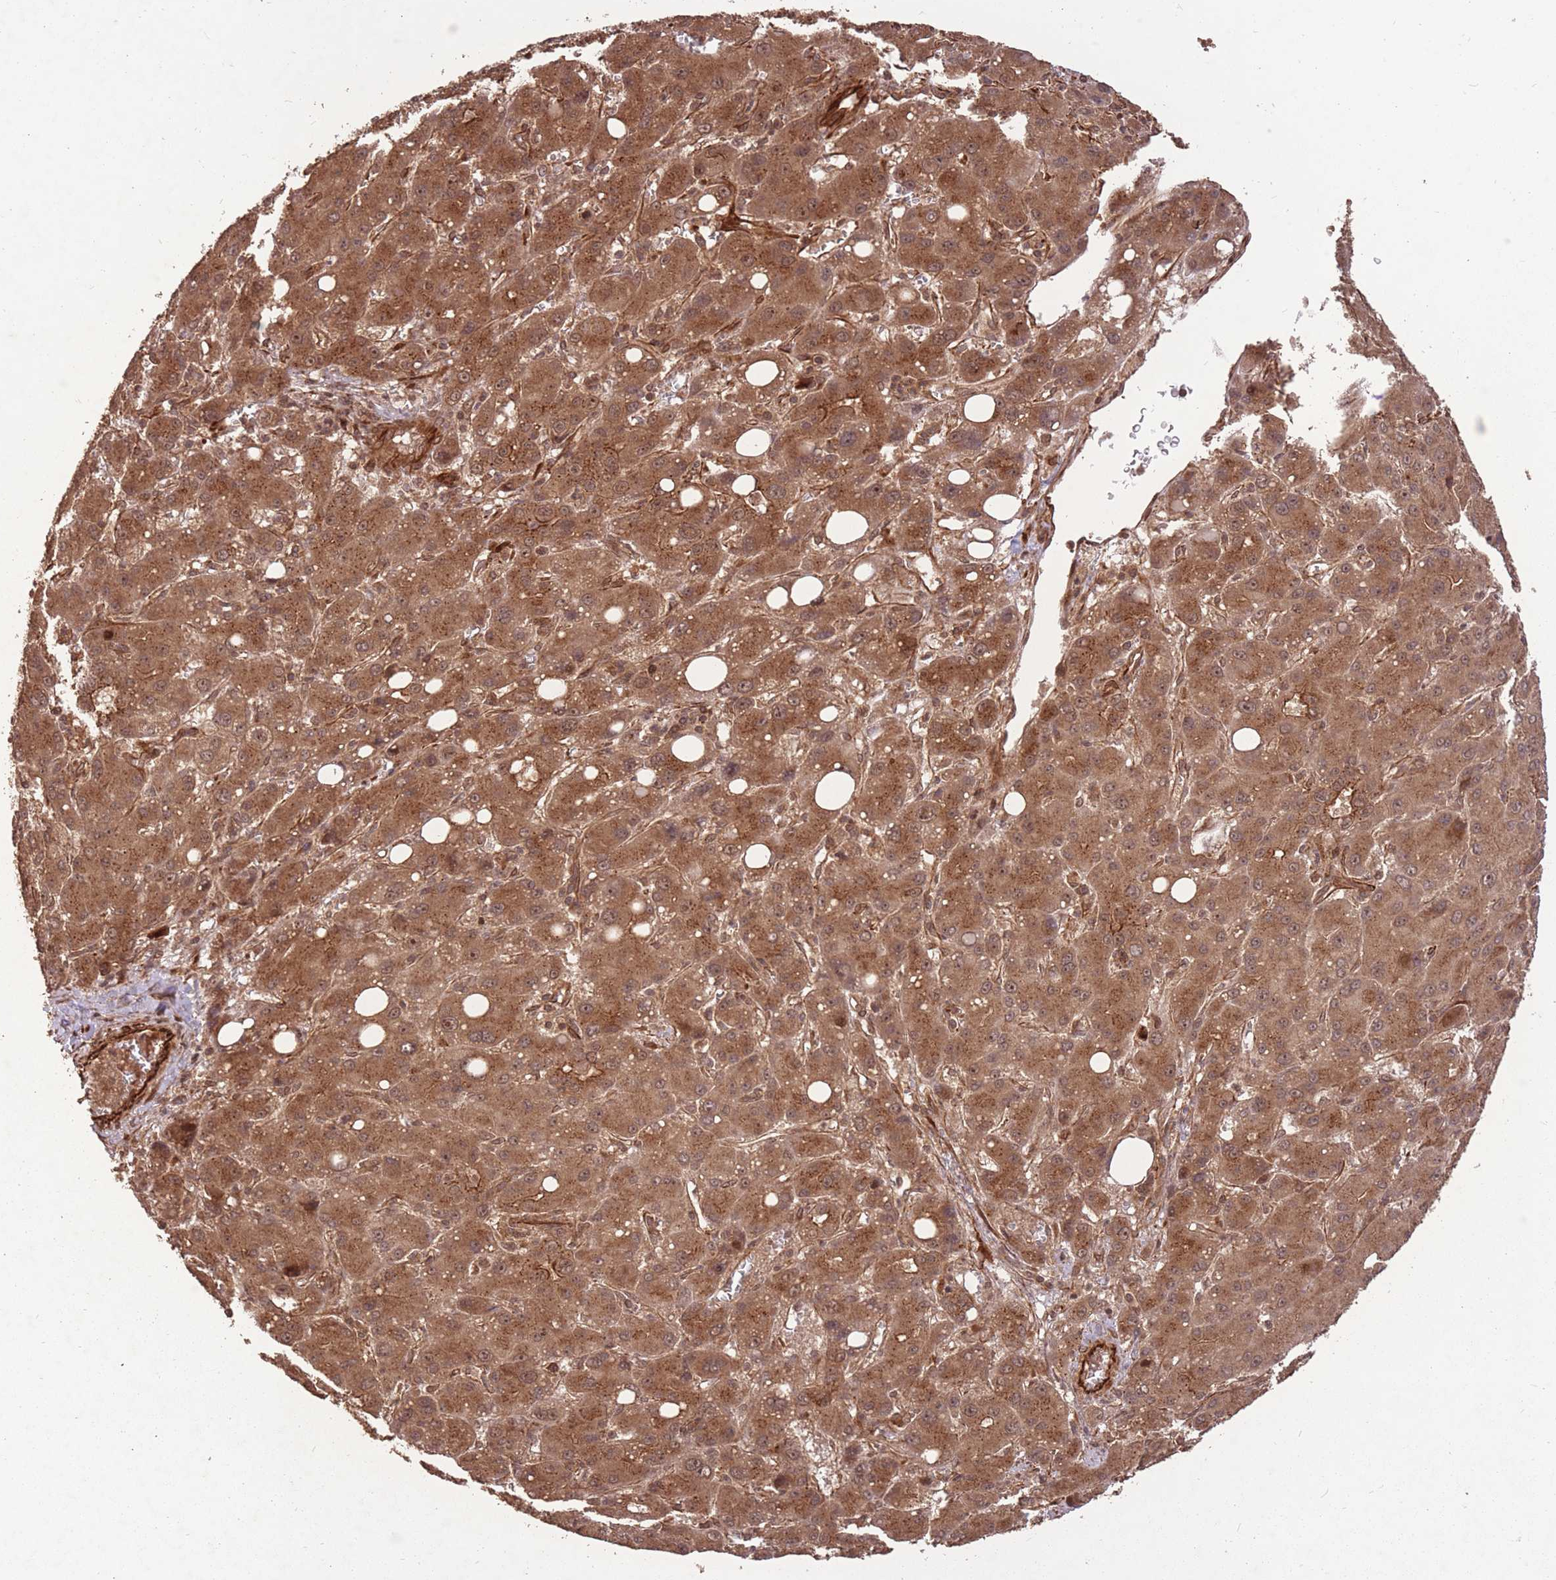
{"staining": {"intensity": "moderate", "quantity": ">75%", "location": "cytoplasmic/membranous,nuclear"}, "tissue": "liver cancer", "cell_type": "Tumor cells", "image_type": "cancer", "snomed": [{"axis": "morphology", "description": "Carcinoma, Hepatocellular, NOS"}, {"axis": "topography", "description": "Liver"}], "caption": "Protein expression analysis of human liver cancer reveals moderate cytoplasmic/membranous and nuclear positivity in approximately >75% of tumor cells. The protein is stained brown, and the nuclei are stained in blue (DAB (3,3'-diaminobenzidine) IHC with brightfield microscopy, high magnification).", "gene": "ERBB3", "patient": {"sex": "male", "age": 55}}